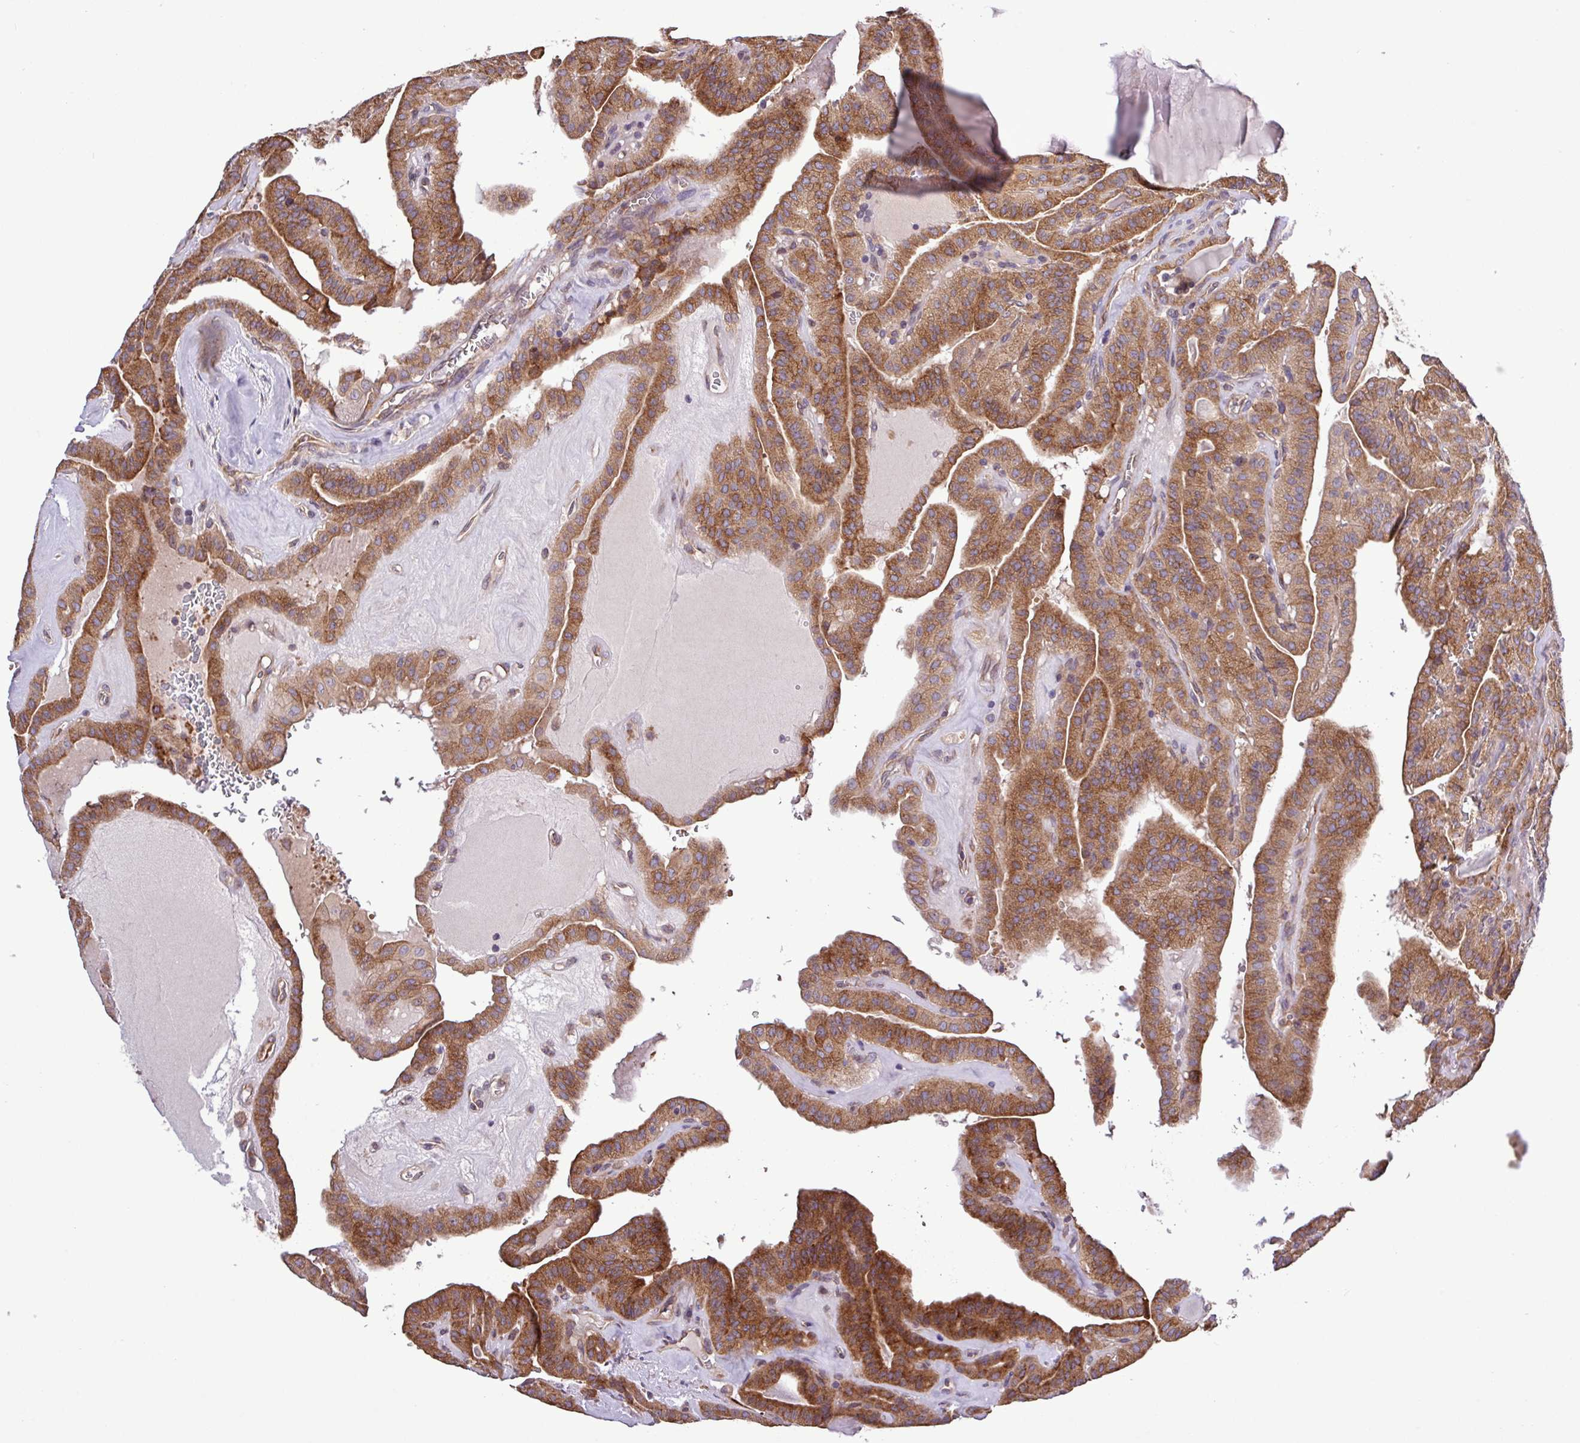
{"staining": {"intensity": "moderate", "quantity": ">75%", "location": "cytoplasmic/membranous"}, "tissue": "thyroid cancer", "cell_type": "Tumor cells", "image_type": "cancer", "snomed": [{"axis": "morphology", "description": "Papillary adenocarcinoma, NOS"}, {"axis": "topography", "description": "Thyroid gland"}], "caption": "Immunohistochemical staining of human papillary adenocarcinoma (thyroid) reveals moderate cytoplasmic/membranous protein positivity in approximately >75% of tumor cells. (DAB (3,3'-diaminobenzidine) IHC with brightfield microscopy, high magnification).", "gene": "MEGF6", "patient": {"sex": "male", "age": 52}}